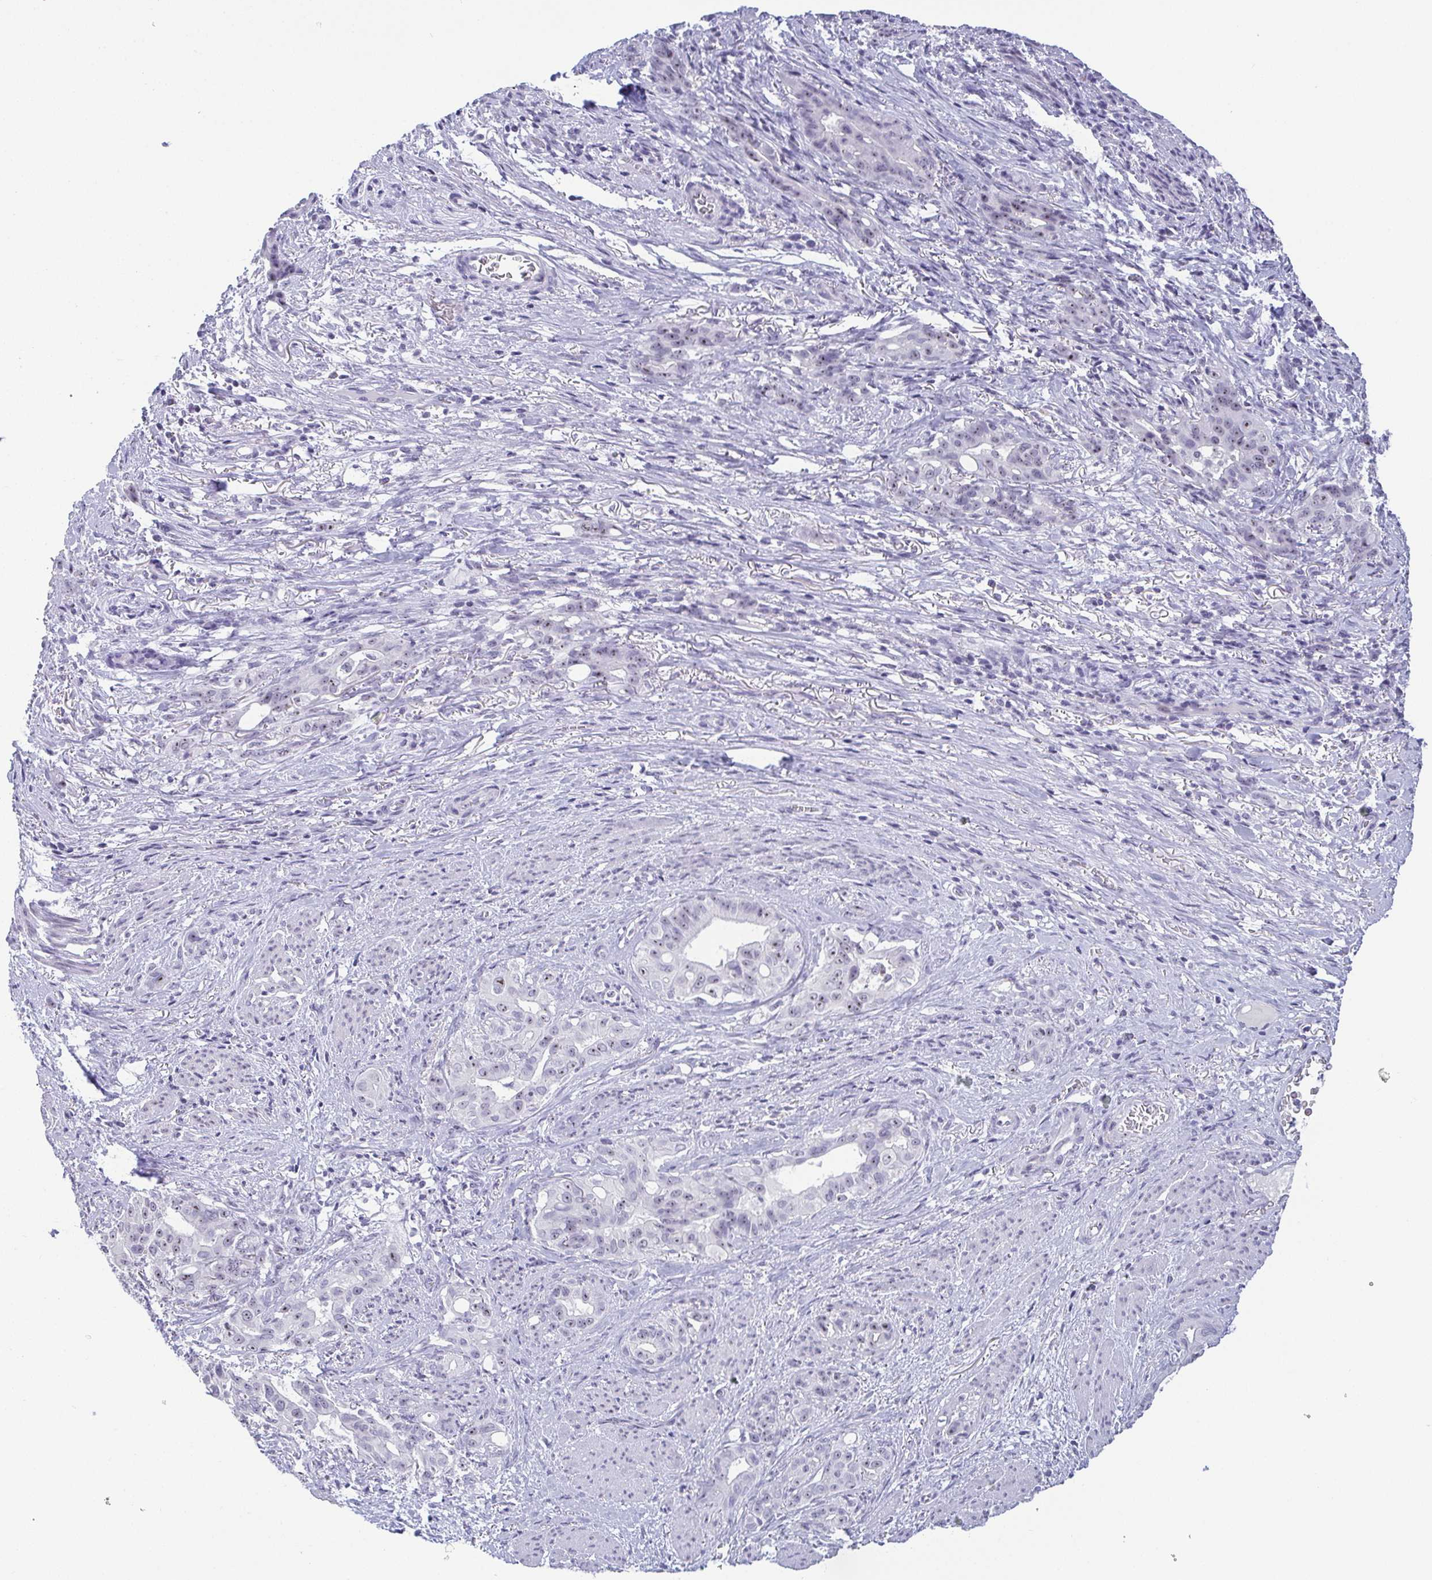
{"staining": {"intensity": "negative", "quantity": "none", "location": "none"}, "tissue": "stomach cancer", "cell_type": "Tumor cells", "image_type": "cancer", "snomed": [{"axis": "morphology", "description": "Normal tissue, NOS"}, {"axis": "morphology", "description": "Adenocarcinoma, NOS"}, {"axis": "topography", "description": "Esophagus"}, {"axis": "topography", "description": "Stomach, upper"}], "caption": "Protein analysis of stomach adenocarcinoma exhibits no significant positivity in tumor cells.", "gene": "BZW1", "patient": {"sex": "male", "age": 62}}